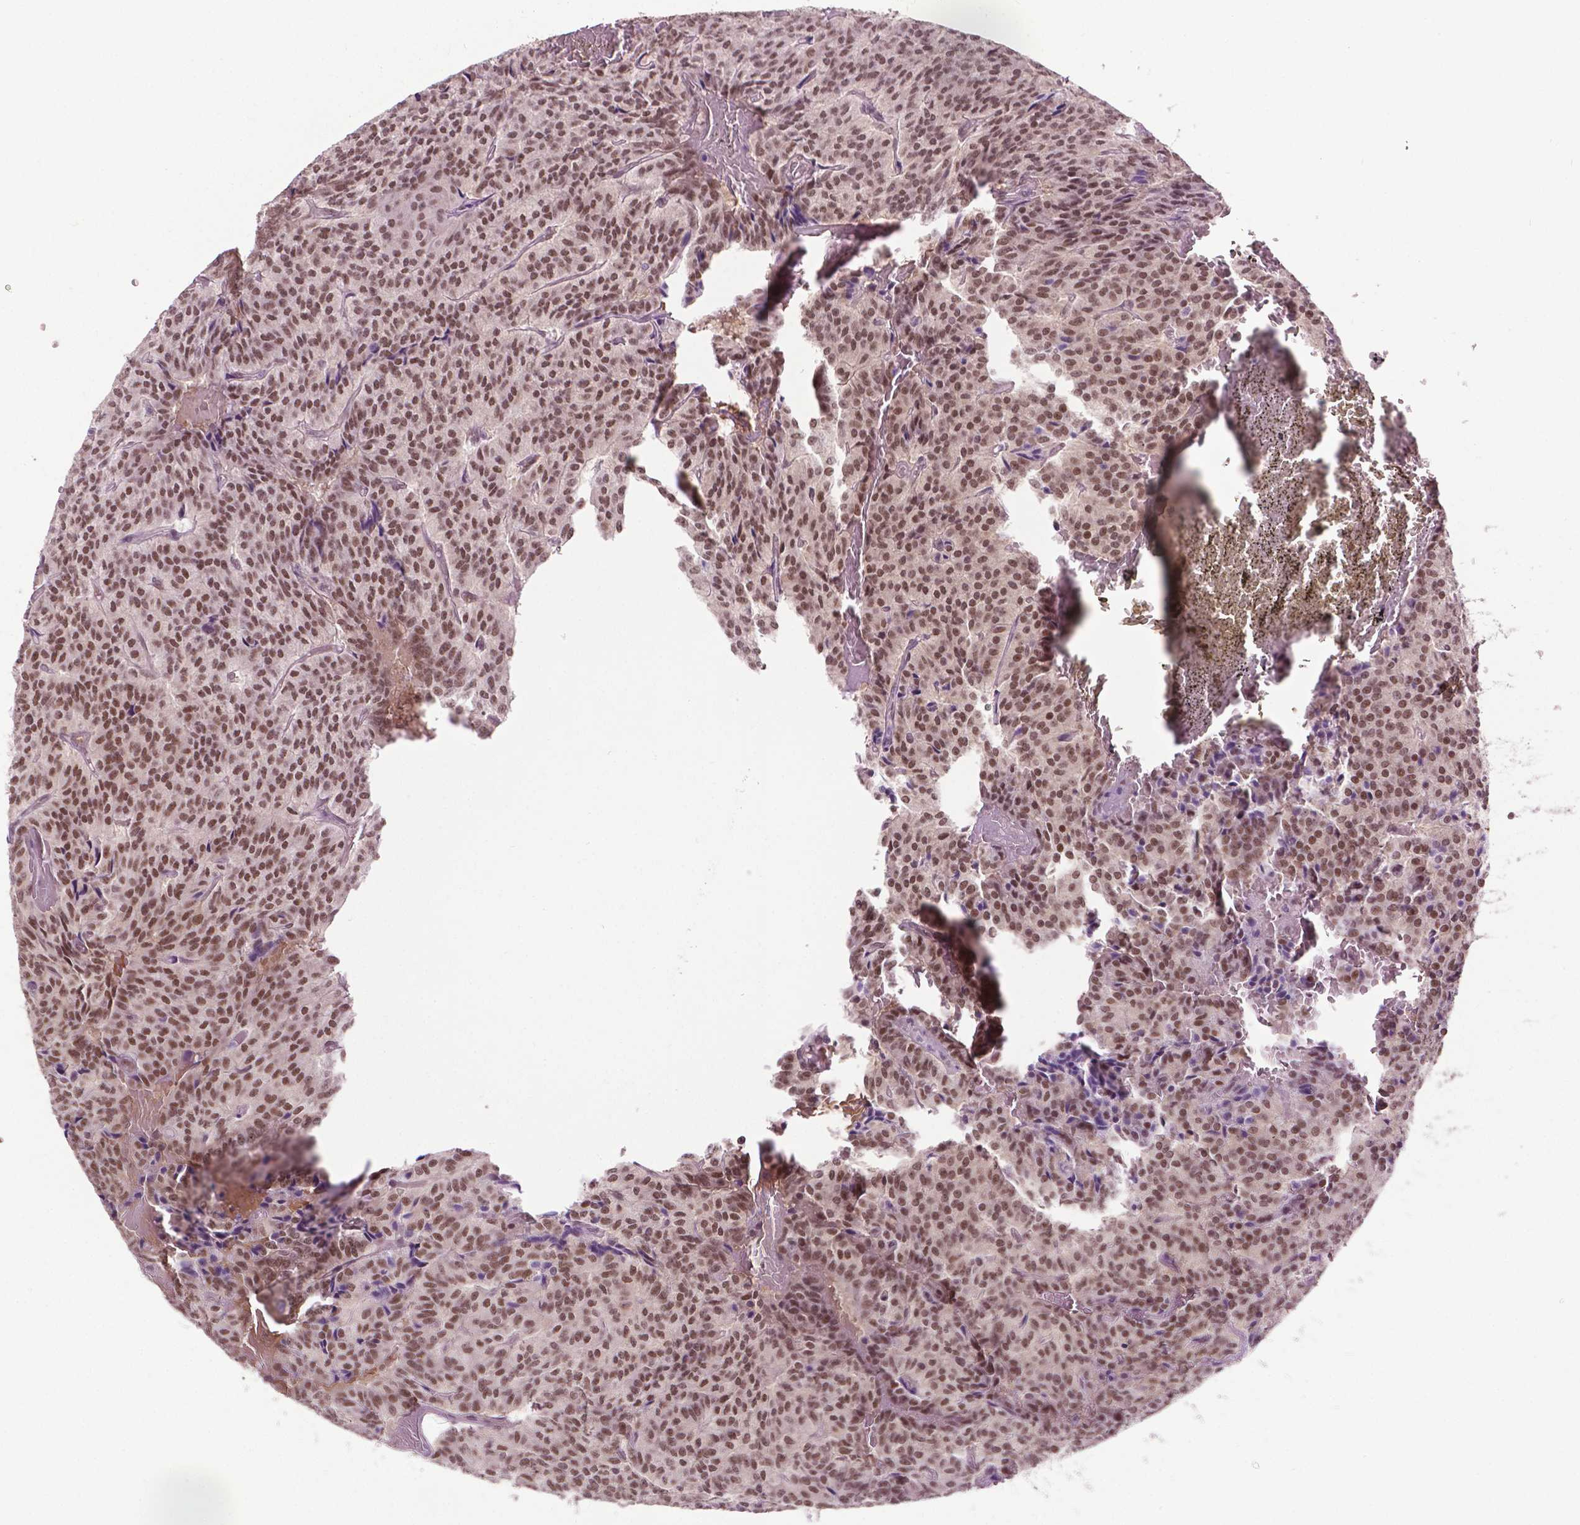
{"staining": {"intensity": "moderate", "quantity": ">75%", "location": "nuclear"}, "tissue": "carcinoid", "cell_type": "Tumor cells", "image_type": "cancer", "snomed": [{"axis": "morphology", "description": "Carcinoid, malignant, NOS"}, {"axis": "topography", "description": "Lung"}], "caption": "IHC (DAB) staining of human carcinoid displays moderate nuclear protein expression in approximately >75% of tumor cells. The protein of interest is shown in brown color, while the nuclei are stained blue.", "gene": "UBQLN4", "patient": {"sex": "male", "age": 70}}